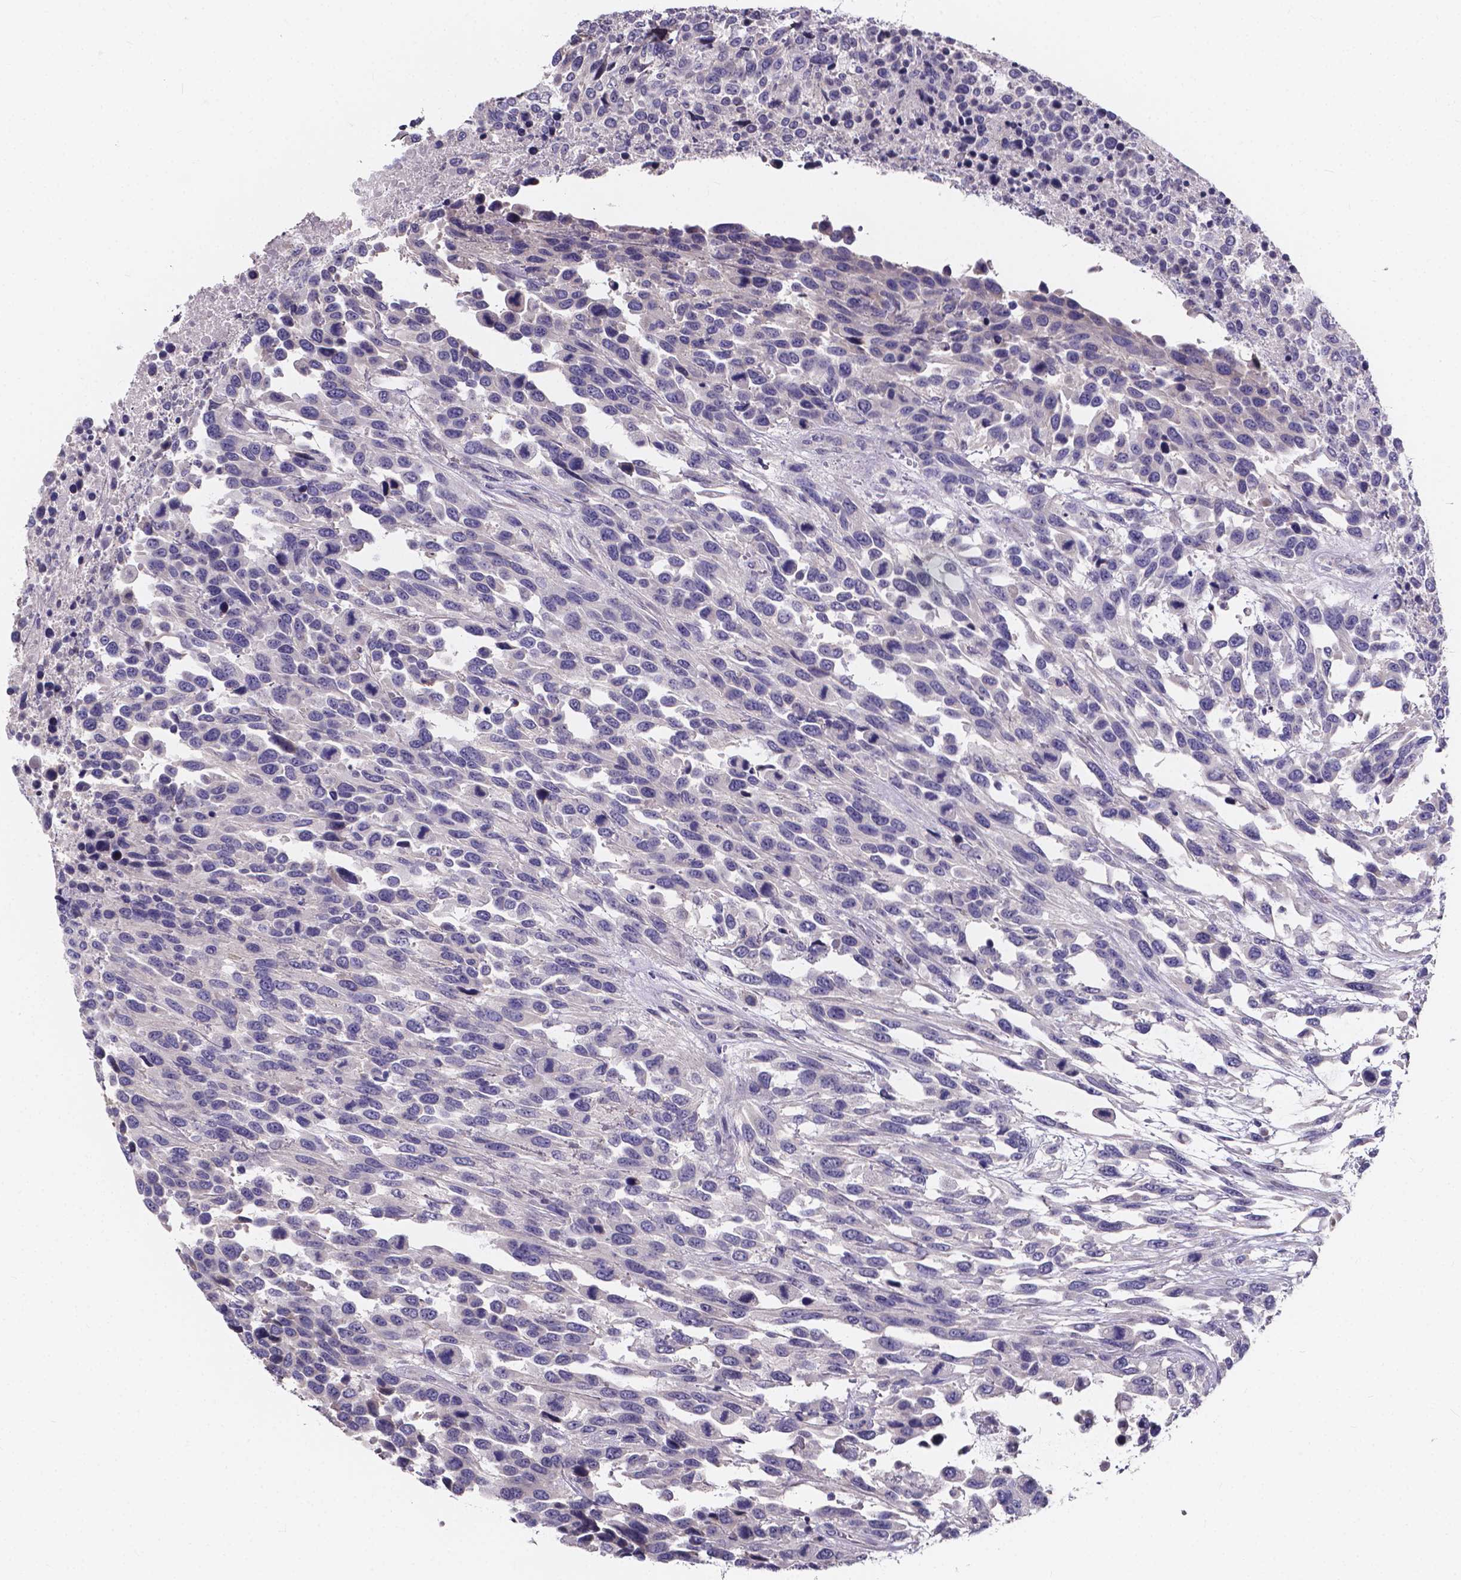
{"staining": {"intensity": "negative", "quantity": "none", "location": "none"}, "tissue": "urothelial cancer", "cell_type": "Tumor cells", "image_type": "cancer", "snomed": [{"axis": "morphology", "description": "Urothelial carcinoma, High grade"}, {"axis": "topography", "description": "Urinary bladder"}], "caption": "A histopathology image of high-grade urothelial carcinoma stained for a protein shows no brown staining in tumor cells.", "gene": "SPOCD1", "patient": {"sex": "female", "age": 70}}